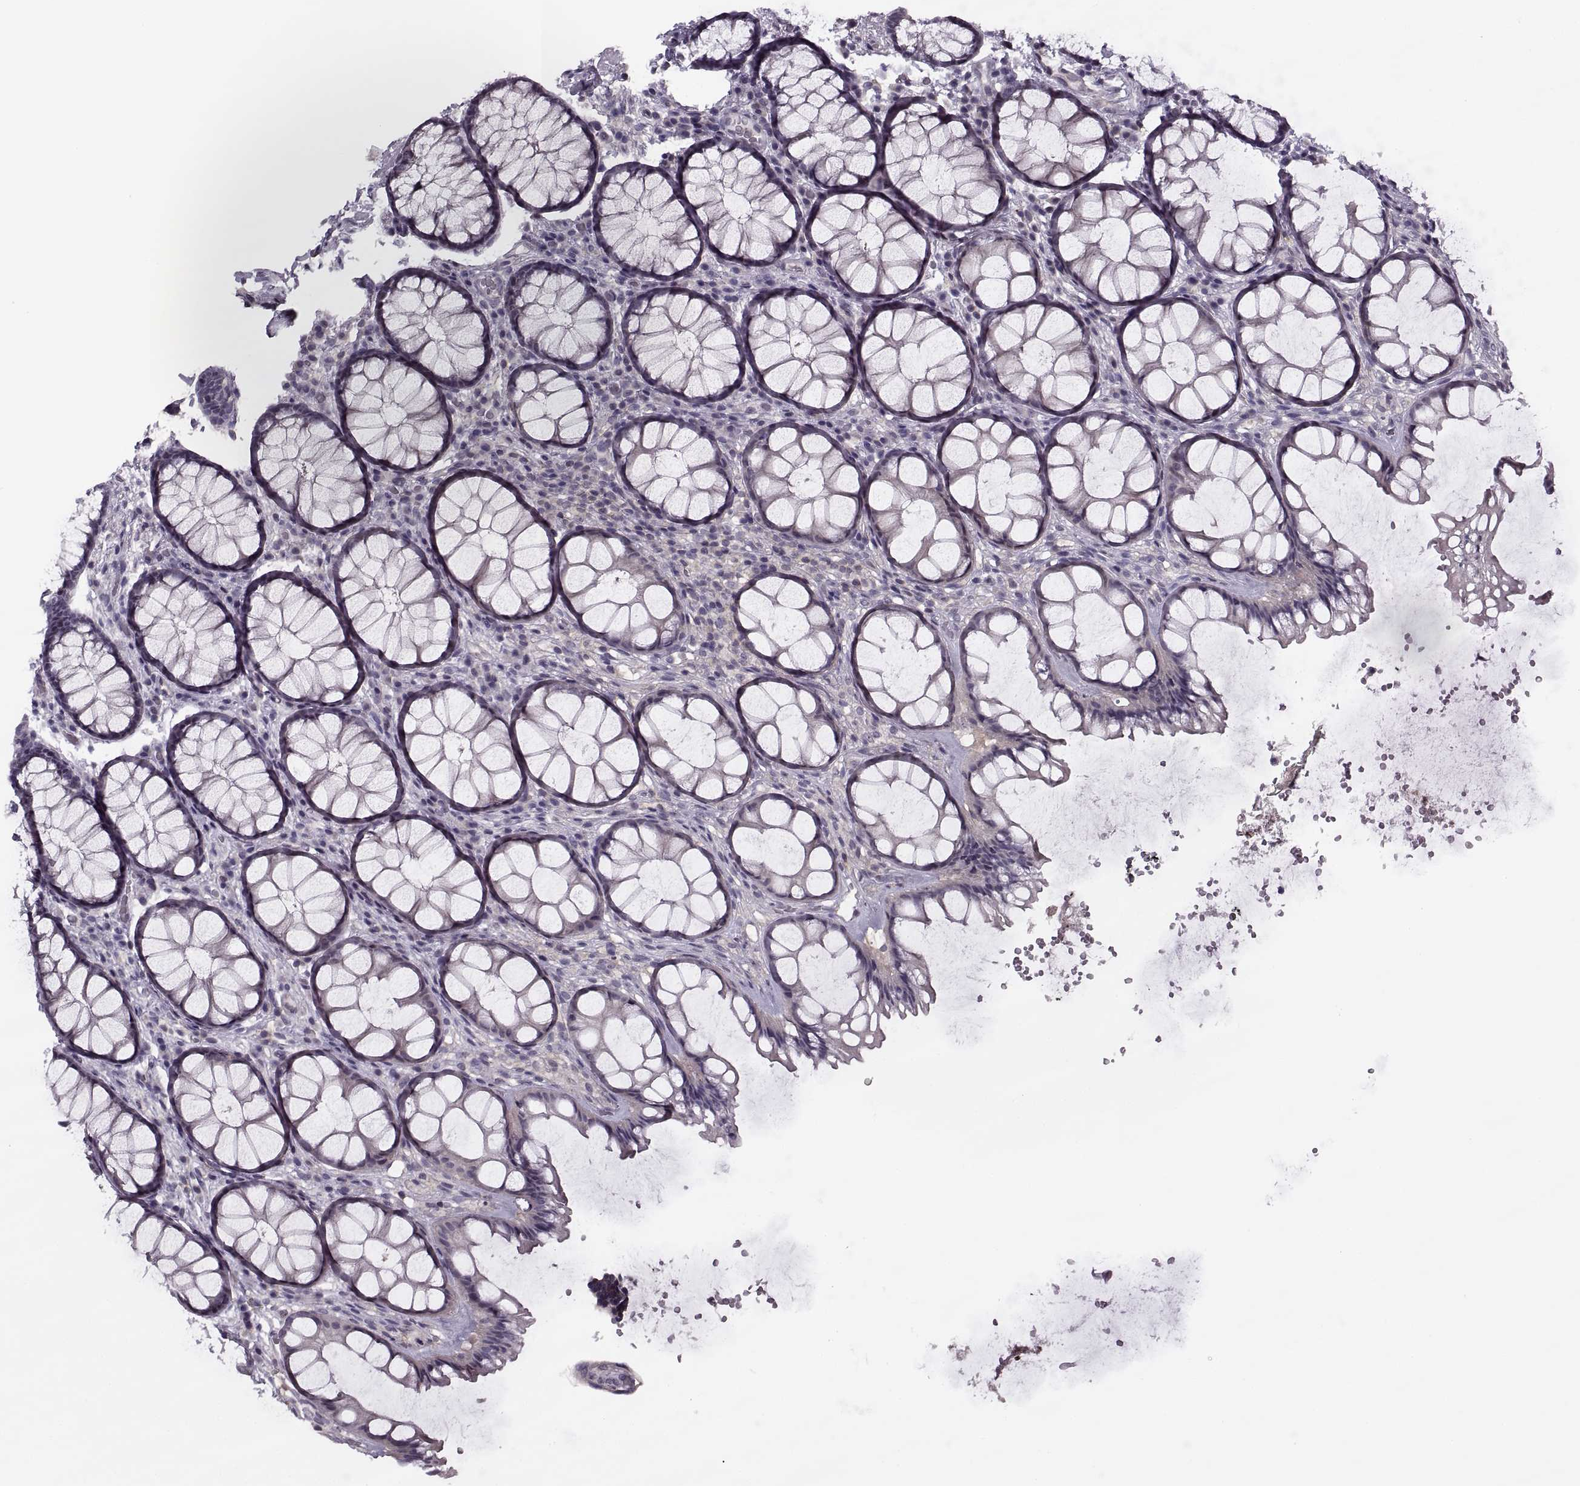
{"staining": {"intensity": "negative", "quantity": "none", "location": "none"}, "tissue": "rectum", "cell_type": "Glandular cells", "image_type": "normal", "snomed": [{"axis": "morphology", "description": "Normal tissue, NOS"}, {"axis": "topography", "description": "Rectum"}], "caption": "Human rectum stained for a protein using IHC reveals no positivity in glandular cells.", "gene": "LUZP2", "patient": {"sex": "female", "age": 62}}